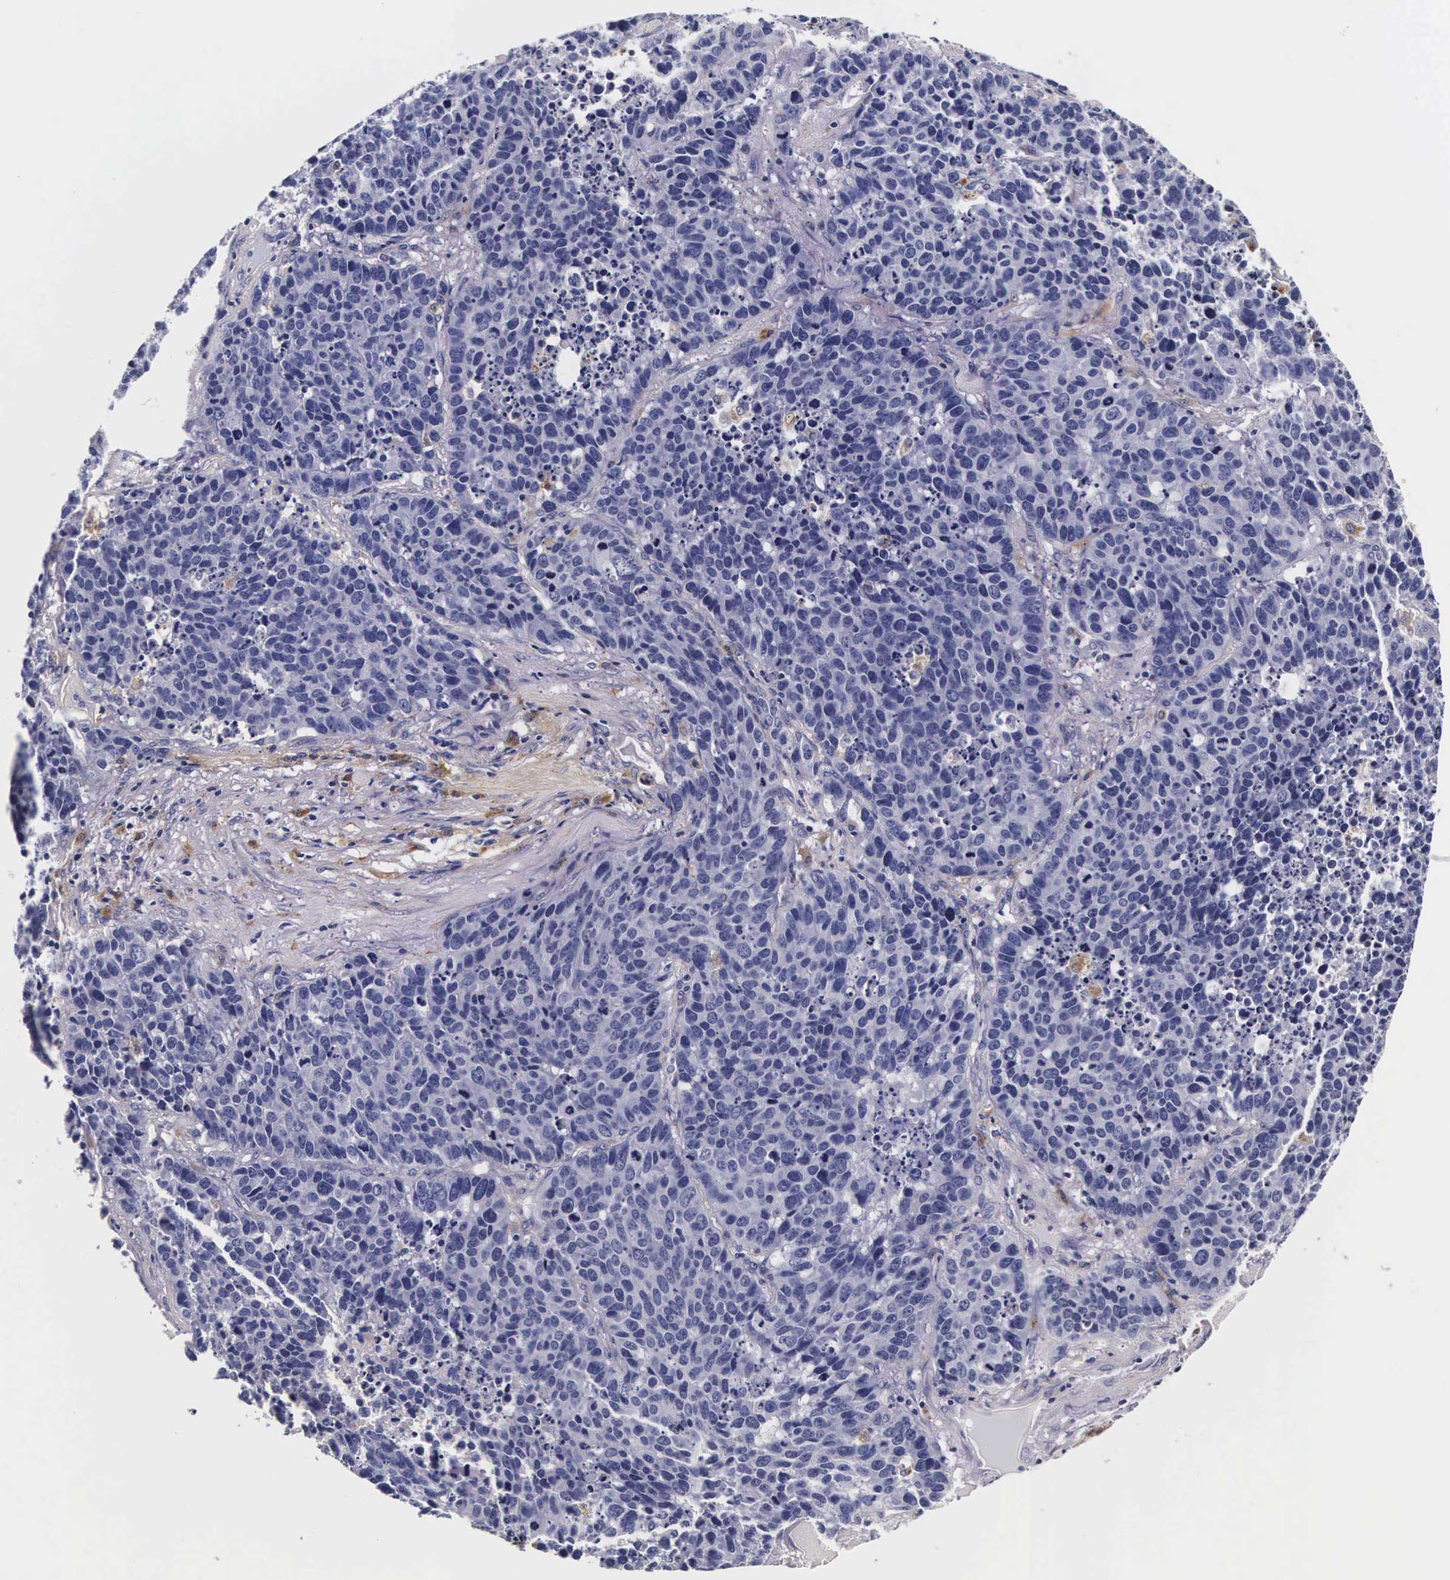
{"staining": {"intensity": "negative", "quantity": "none", "location": "none"}, "tissue": "lung cancer", "cell_type": "Tumor cells", "image_type": "cancer", "snomed": [{"axis": "morphology", "description": "Carcinoid, malignant, NOS"}, {"axis": "topography", "description": "Lung"}], "caption": "A photomicrograph of carcinoid (malignant) (lung) stained for a protein displays no brown staining in tumor cells.", "gene": "CTSB", "patient": {"sex": "male", "age": 60}}